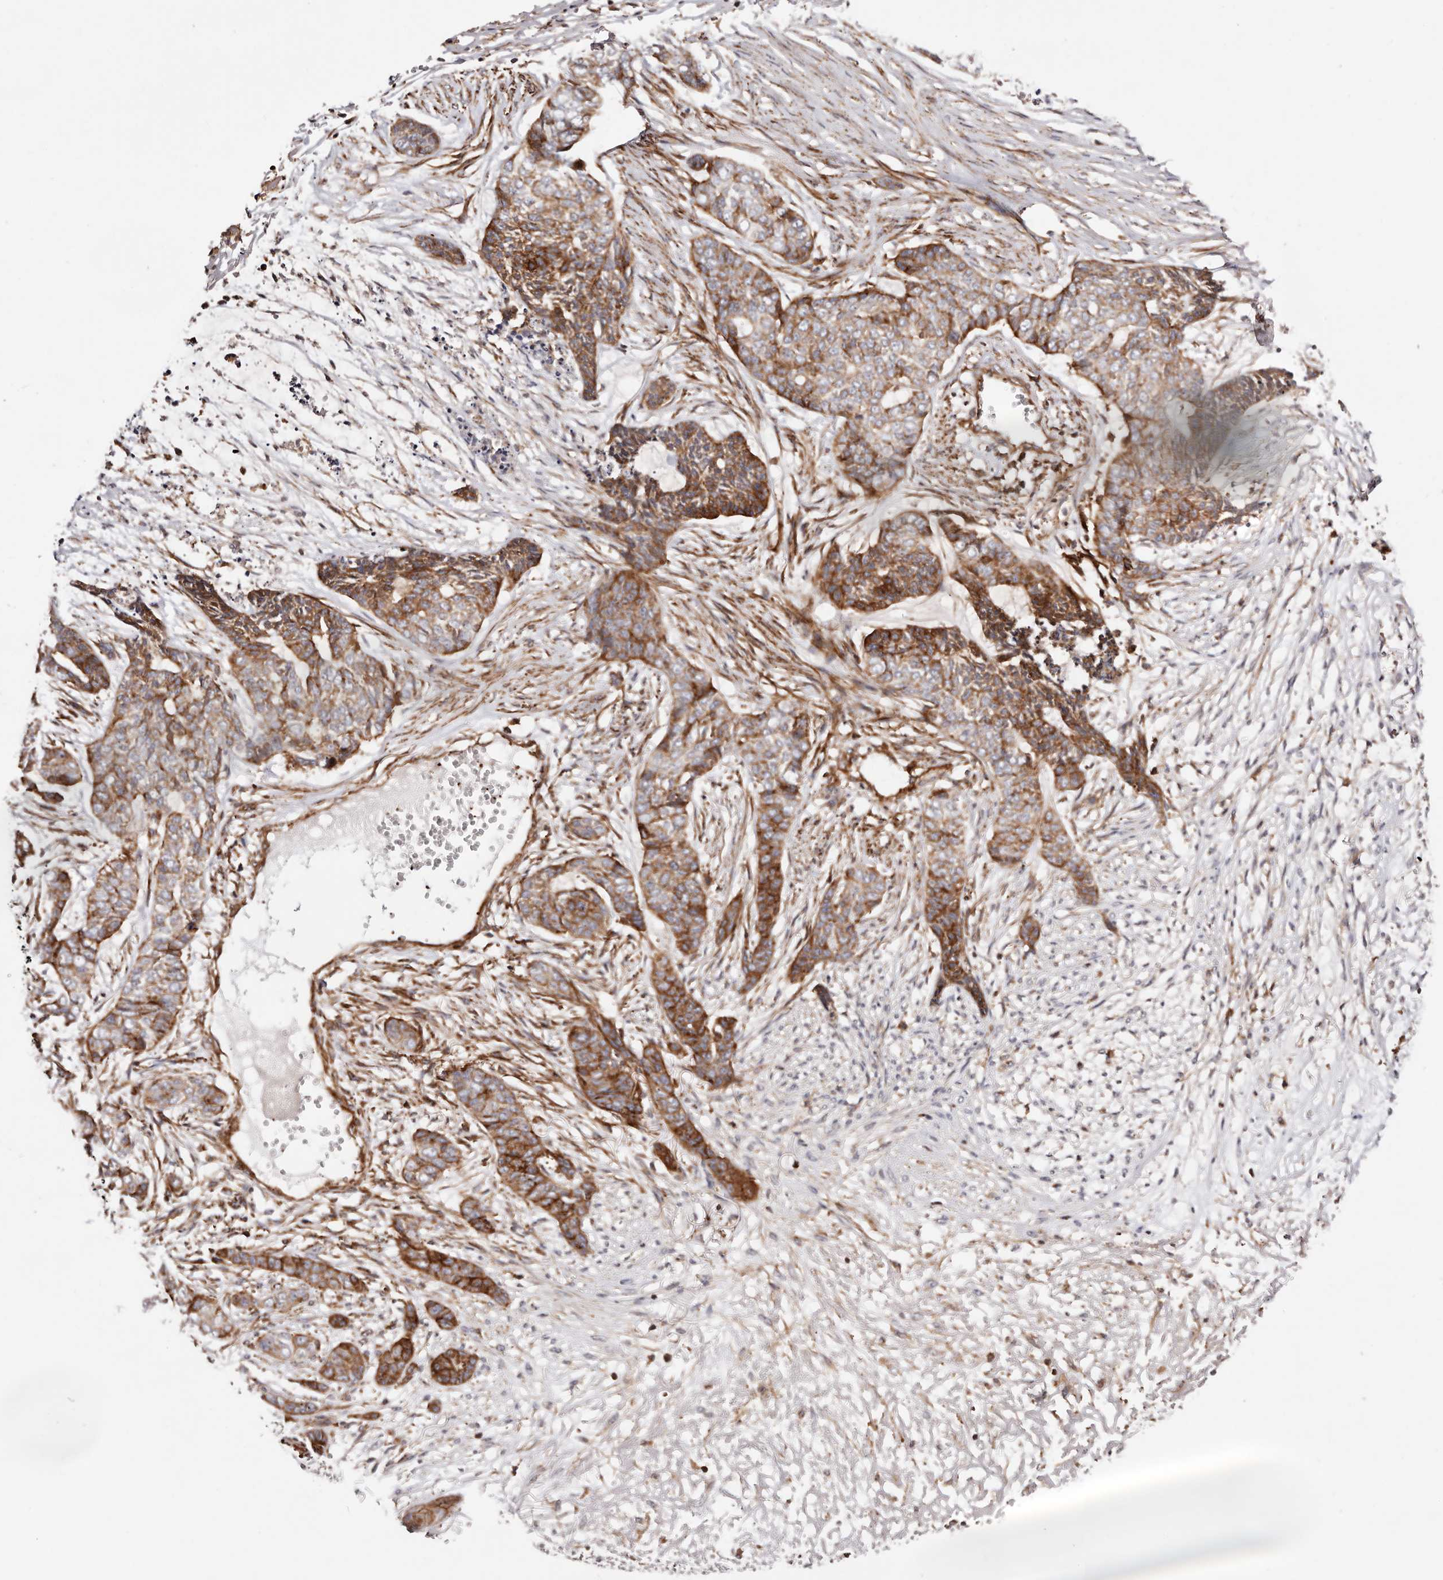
{"staining": {"intensity": "moderate", "quantity": ">75%", "location": "cytoplasmic/membranous"}, "tissue": "skin cancer", "cell_type": "Tumor cells", "image_type": "cancer", "snomed": [{"axis": "morphology", "description": "Basal cell carcinoma"}, {"axis": "topography", "description": "Skin"}], "caption": "Immunohistochemistry (IHC) staining of skin cancer (basal cell carcinoma), which demonstrates medium levels of moderate cytoplasmic/membranous staining in about >75% of tumor cells indicating moderate cytoplasmic/membranous protein expression. The staining was performed using DAB (3,3'-diaminobenzidine) (brown) for protein detection and nuclei were counterstained in hematoxylin (blue).", "gene": "PTPN22", "patient": {"sex": "female", "age": 64}}